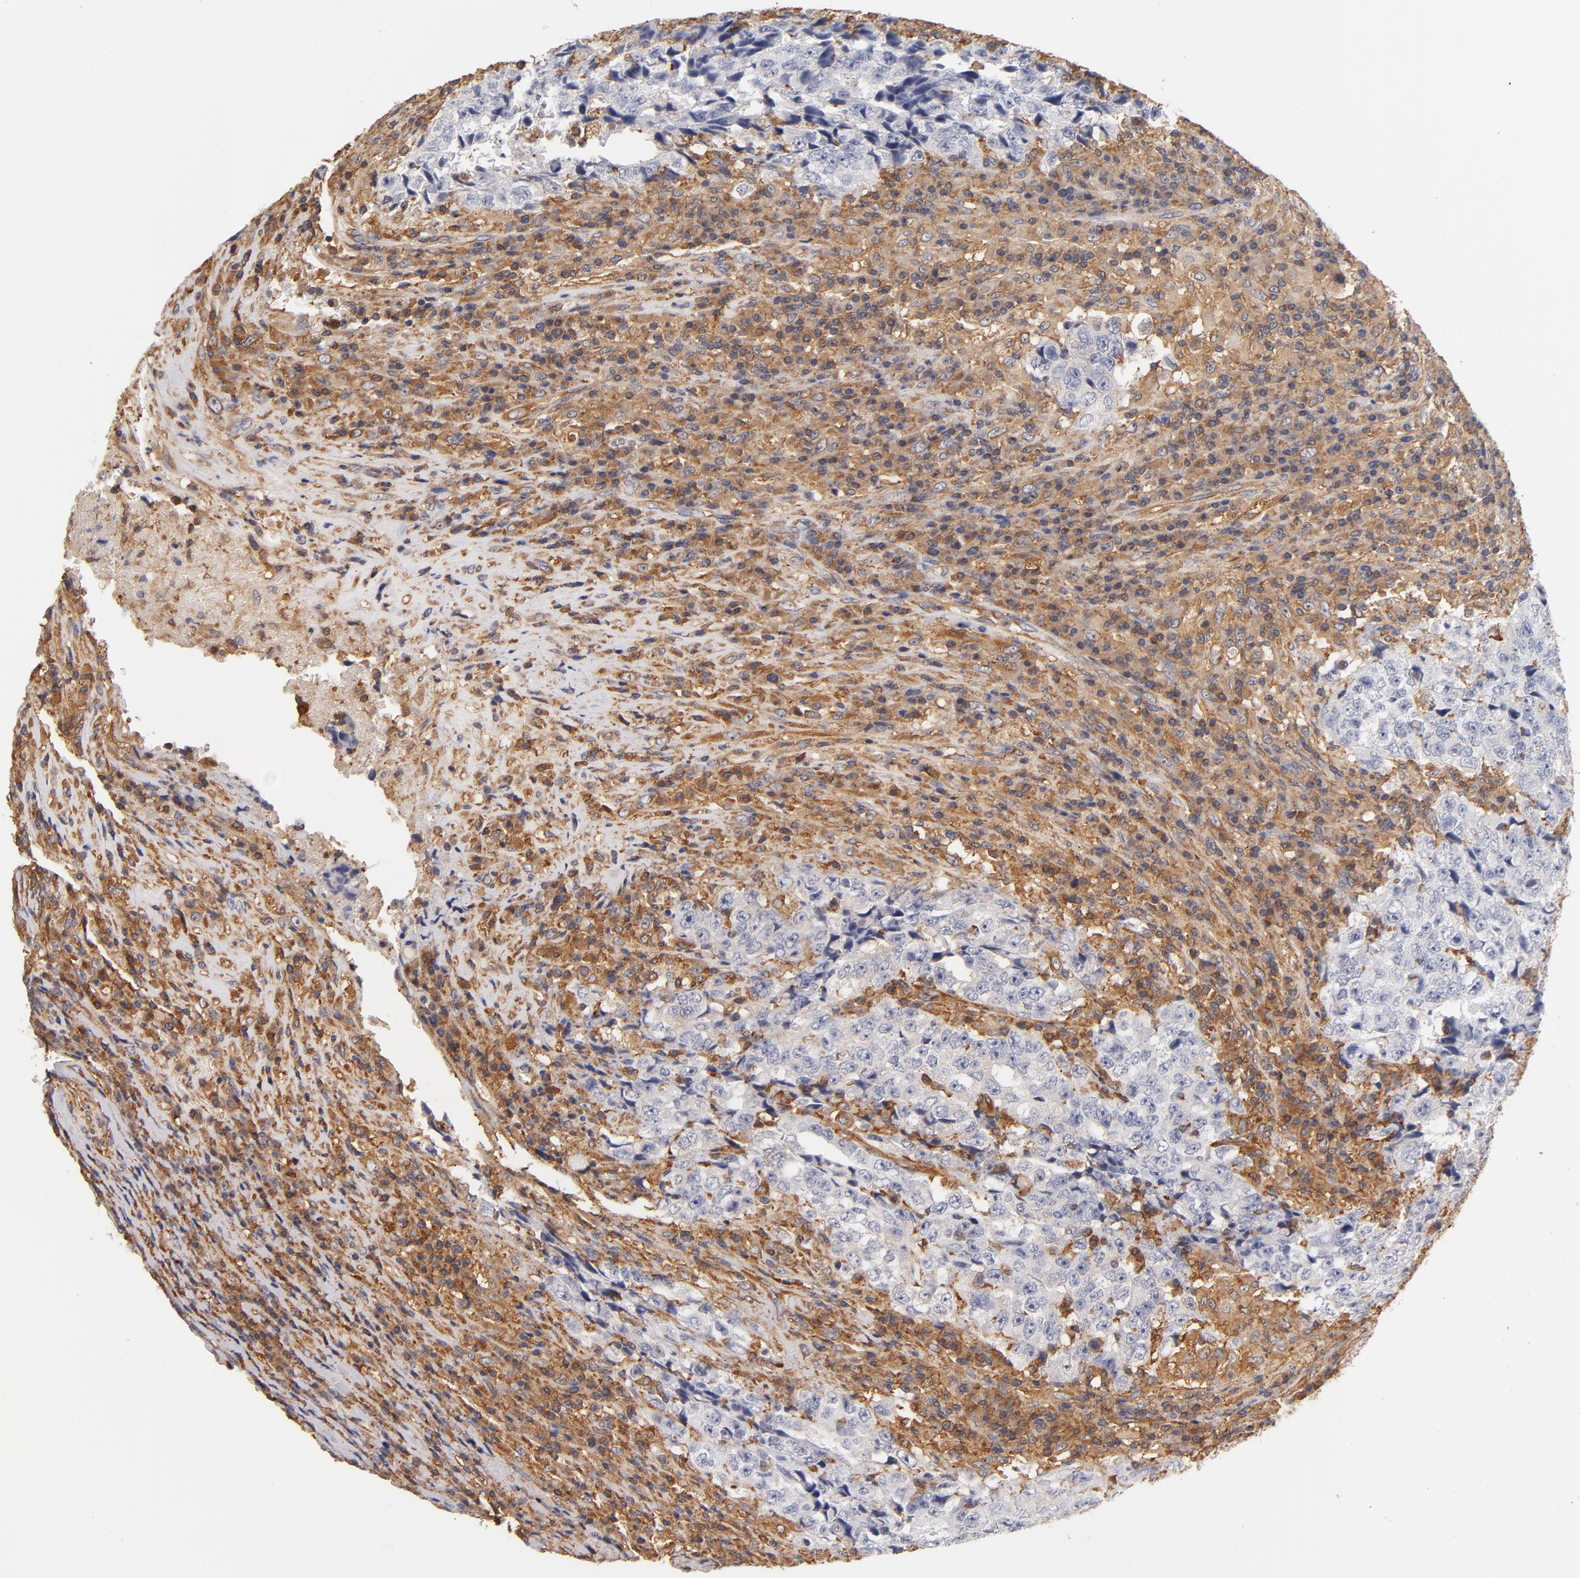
{"staining": {"intensity": "negative", "quantity": "none", "location": "none"}, "tissue": "testis cancer", "cell_type": "Tumor cells", "image_type": "cancer", "snomed": [{"axis": "morphology", "description": "Necrosis, NOS"}, {"axis": "morphology", "description": "Carcinoma, Embryonal, NOS"}, {"axis": "topography", "description": "Testis"}], "caption": "Testis cancer was stained to show a protein in brown. There is no significant staining in tumor cells. (DAB immunohistochemistry (IHC) visualized using brightfield microscopy, high magnification).", "gene": "FCMR", "patient": {"sex": "male", "age": 19}}